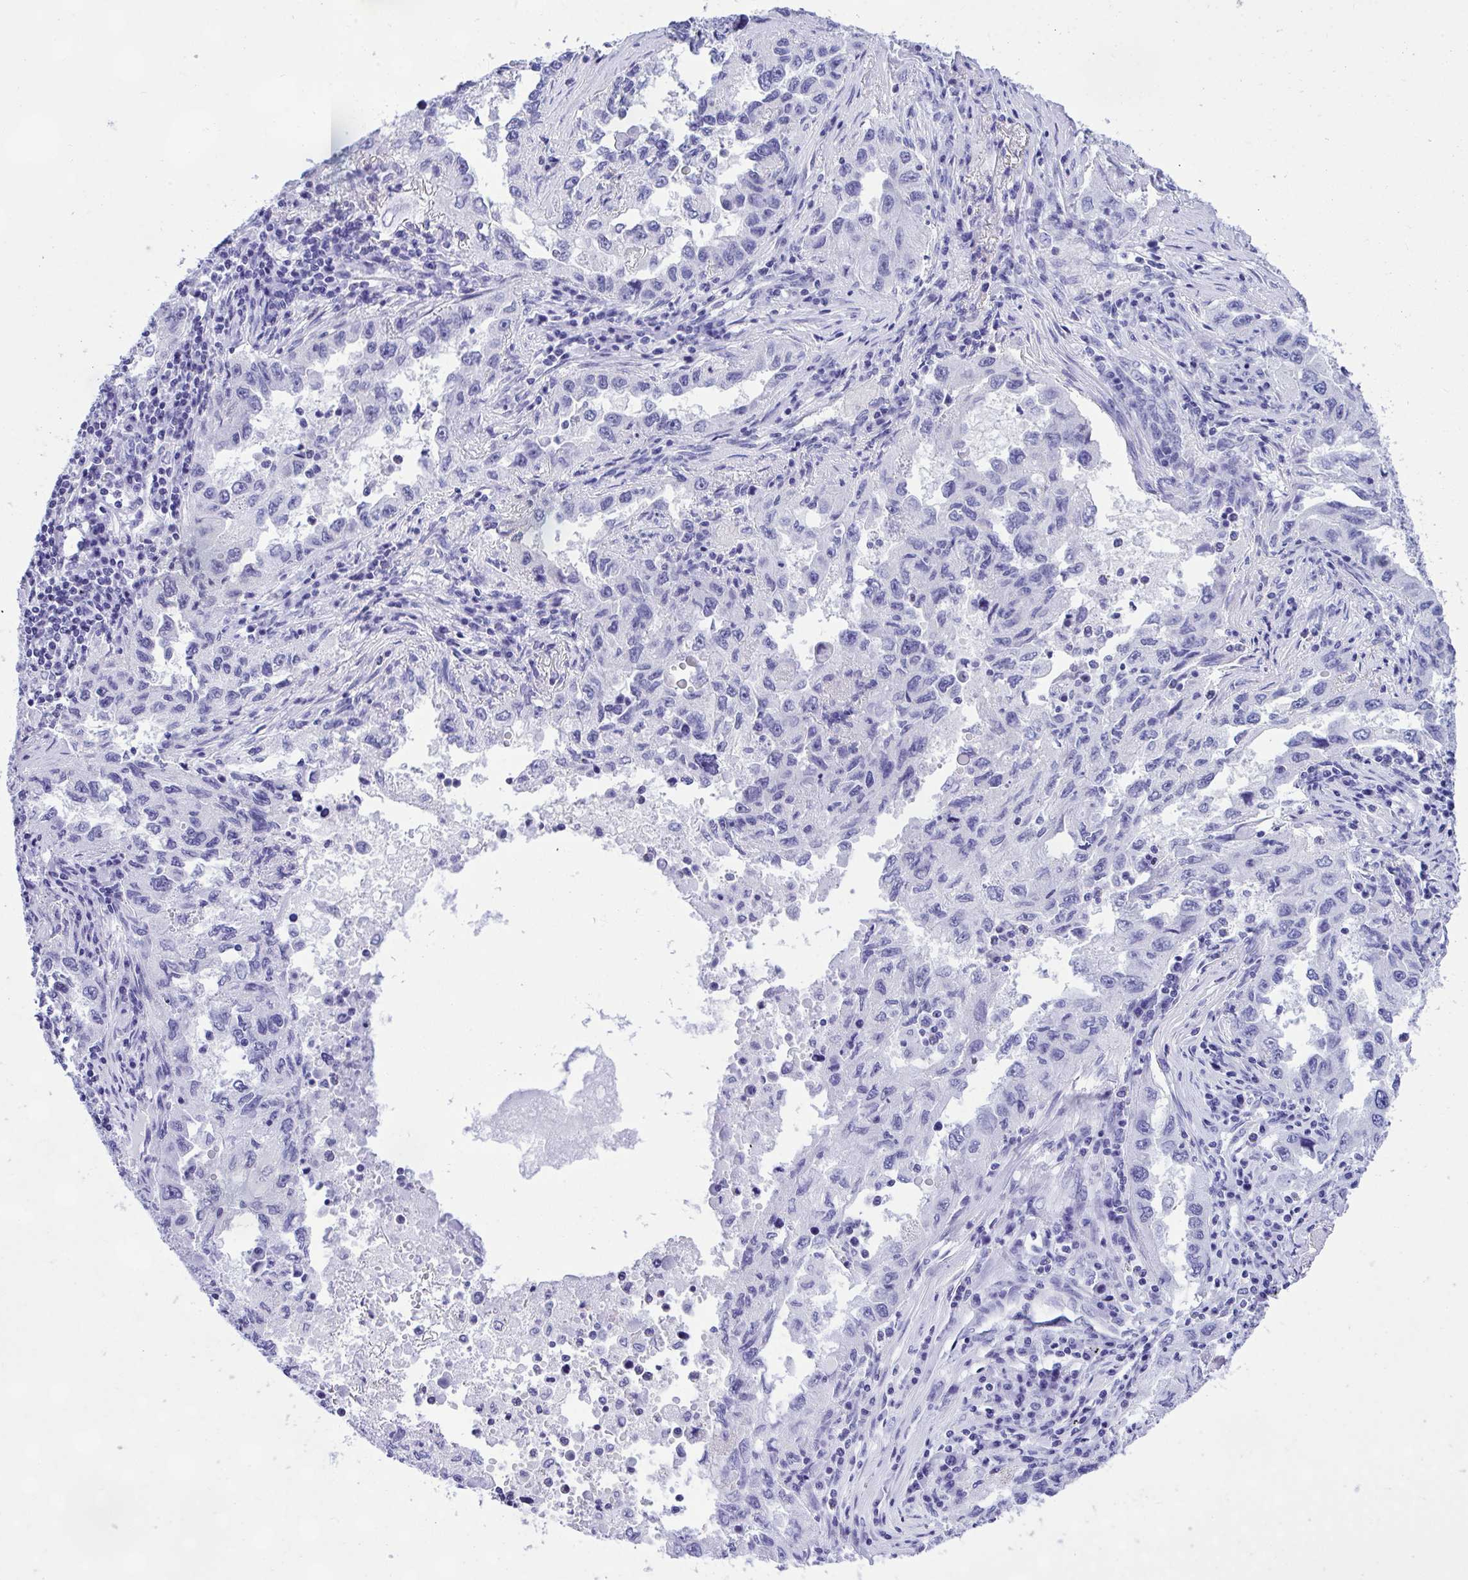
{"staining": {"intensity": "negative", "quantity": "none", "location": "none"}, "tissue": "lung cancer", "cell_type": "Tumor cells", "image_type": "cancer", "snomed": [{"axis": "morphology", "description": "Adenocarcinoma, NOS"}, {"axis": "topography", "description": "Lung"}], "caption": "Tumor cells are negative for brown protein staining in lung cancer (adenocarcinoma).", "gene": "PPP1CA", "patient": {"sex": "female", "age": 73}}